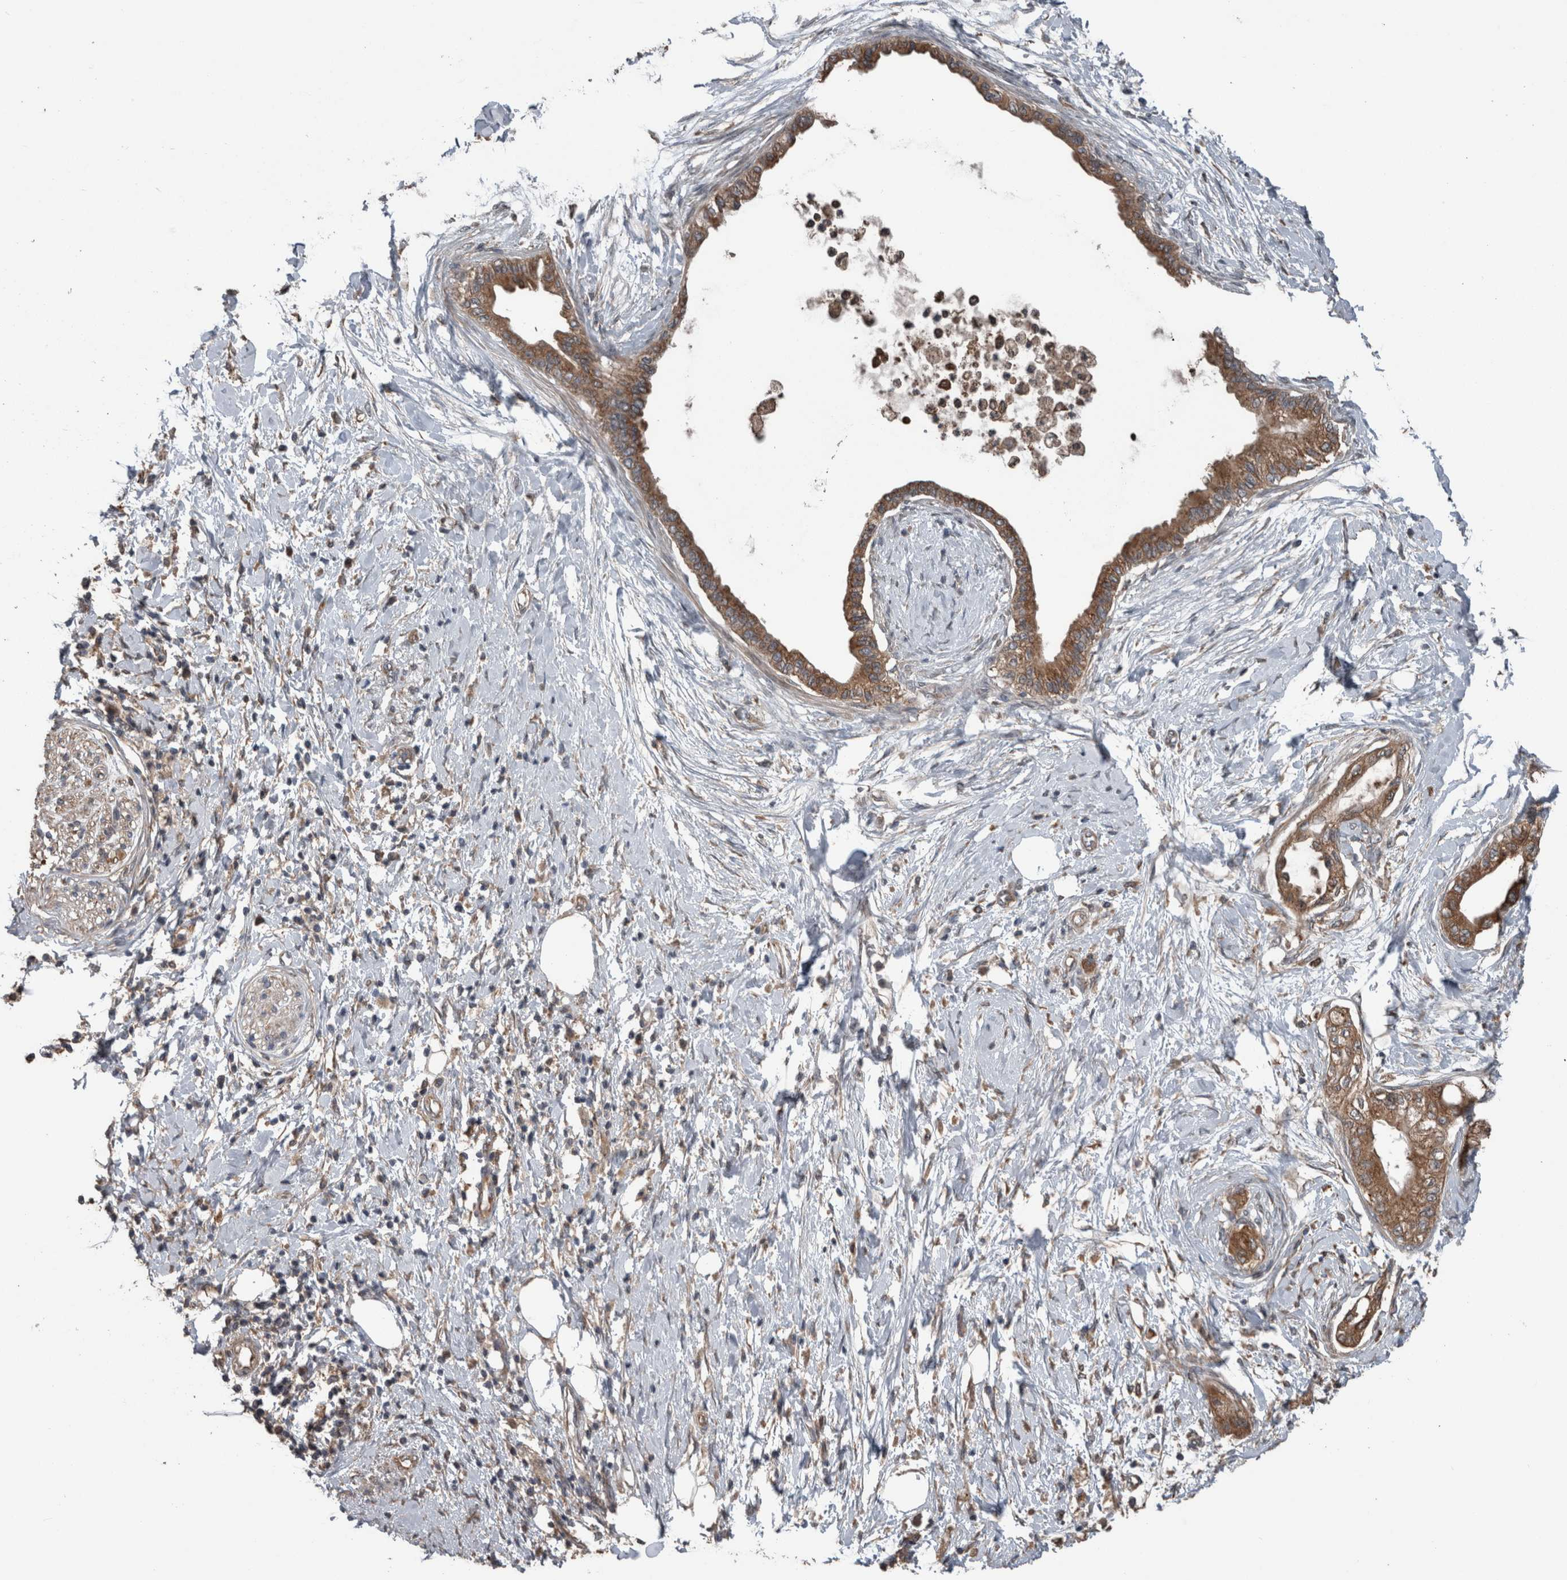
{"staining": {"intensity": "moderate", "quantity": ">75%", "location": "cytoplasmic/membranous"}, "tissue": "pancreatic cancer", "cell_type": "Tumor cells", "image_type": "cancer", "snomed": [{"axis": "morphology", "description": "Normal tissue, NOS"}, {"axis": "morphology", "description": "Adenocarcinoma, NOS"}, {"axis": "topography", "description": "Pancreas"}, {"axis": "topography", "description": "Duodenum"}], "caption": "A brown stain shows moderate cytoplasmic/membranous positivity of a protein in adenocarcinoma (pancreatic) tumor cells.", "gene": "RIOK3", "patient": {"sex": "female", "age": 60}}